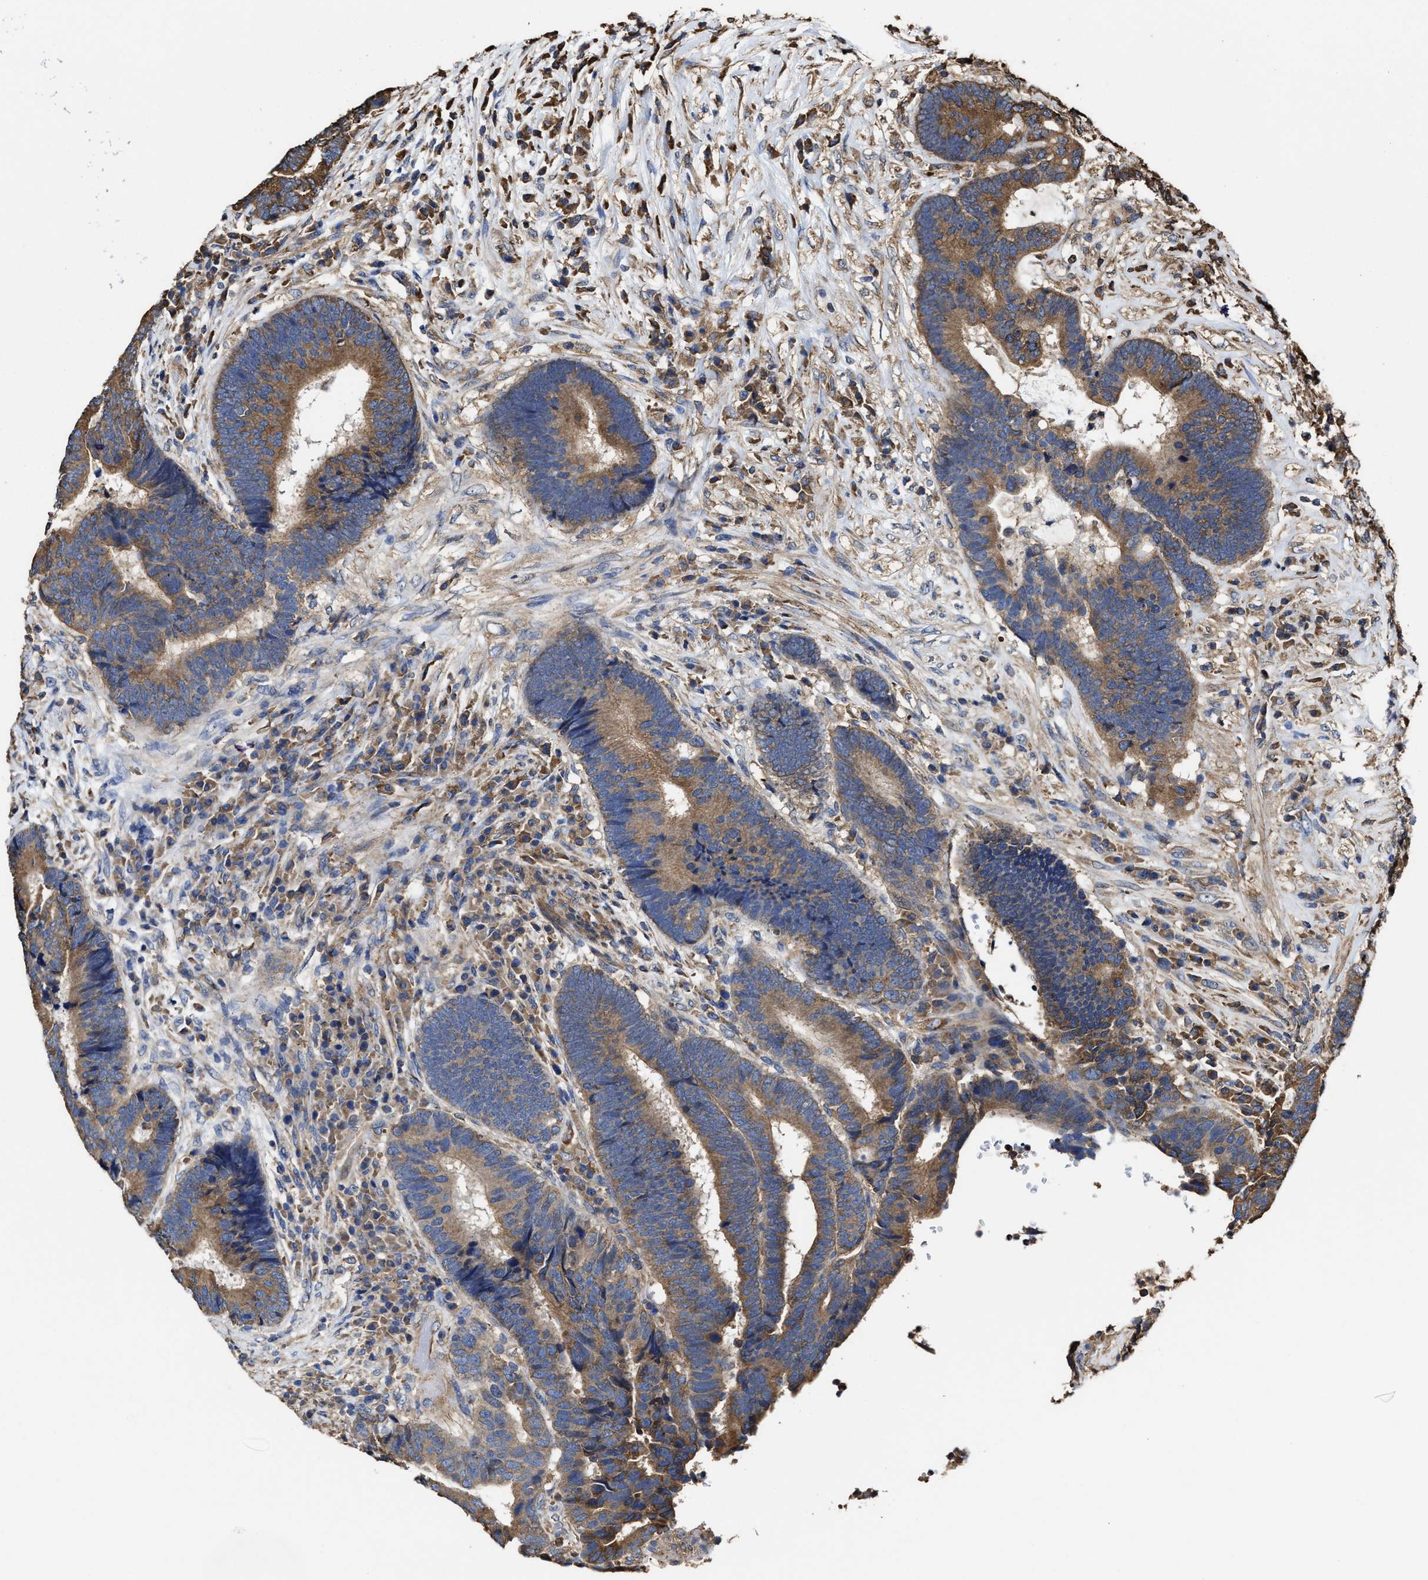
{"staining": {"intensity": "moderate", "quantity": ">75%", "location": "cytoplasmic/membranous"}, "tissue": "colorectal cancer", "cell_type": "Tumor cells", "image_type": "cancer", "snomed": [{"axis": "morphology", "description": "Adenocarcinoma, NOS"}, {"axis": "topography", "description": "Rectum"}], "caption": "Protein expression analysis of human colorectal cancer reveals moderate cytoplasmic/membranous expression in approximately >75% of tumor cells. The protein is shown in brown color, while the nuclei are stained blue.", "gene": "SFXN4", "patient": {"sex": "female", "age": 89}}